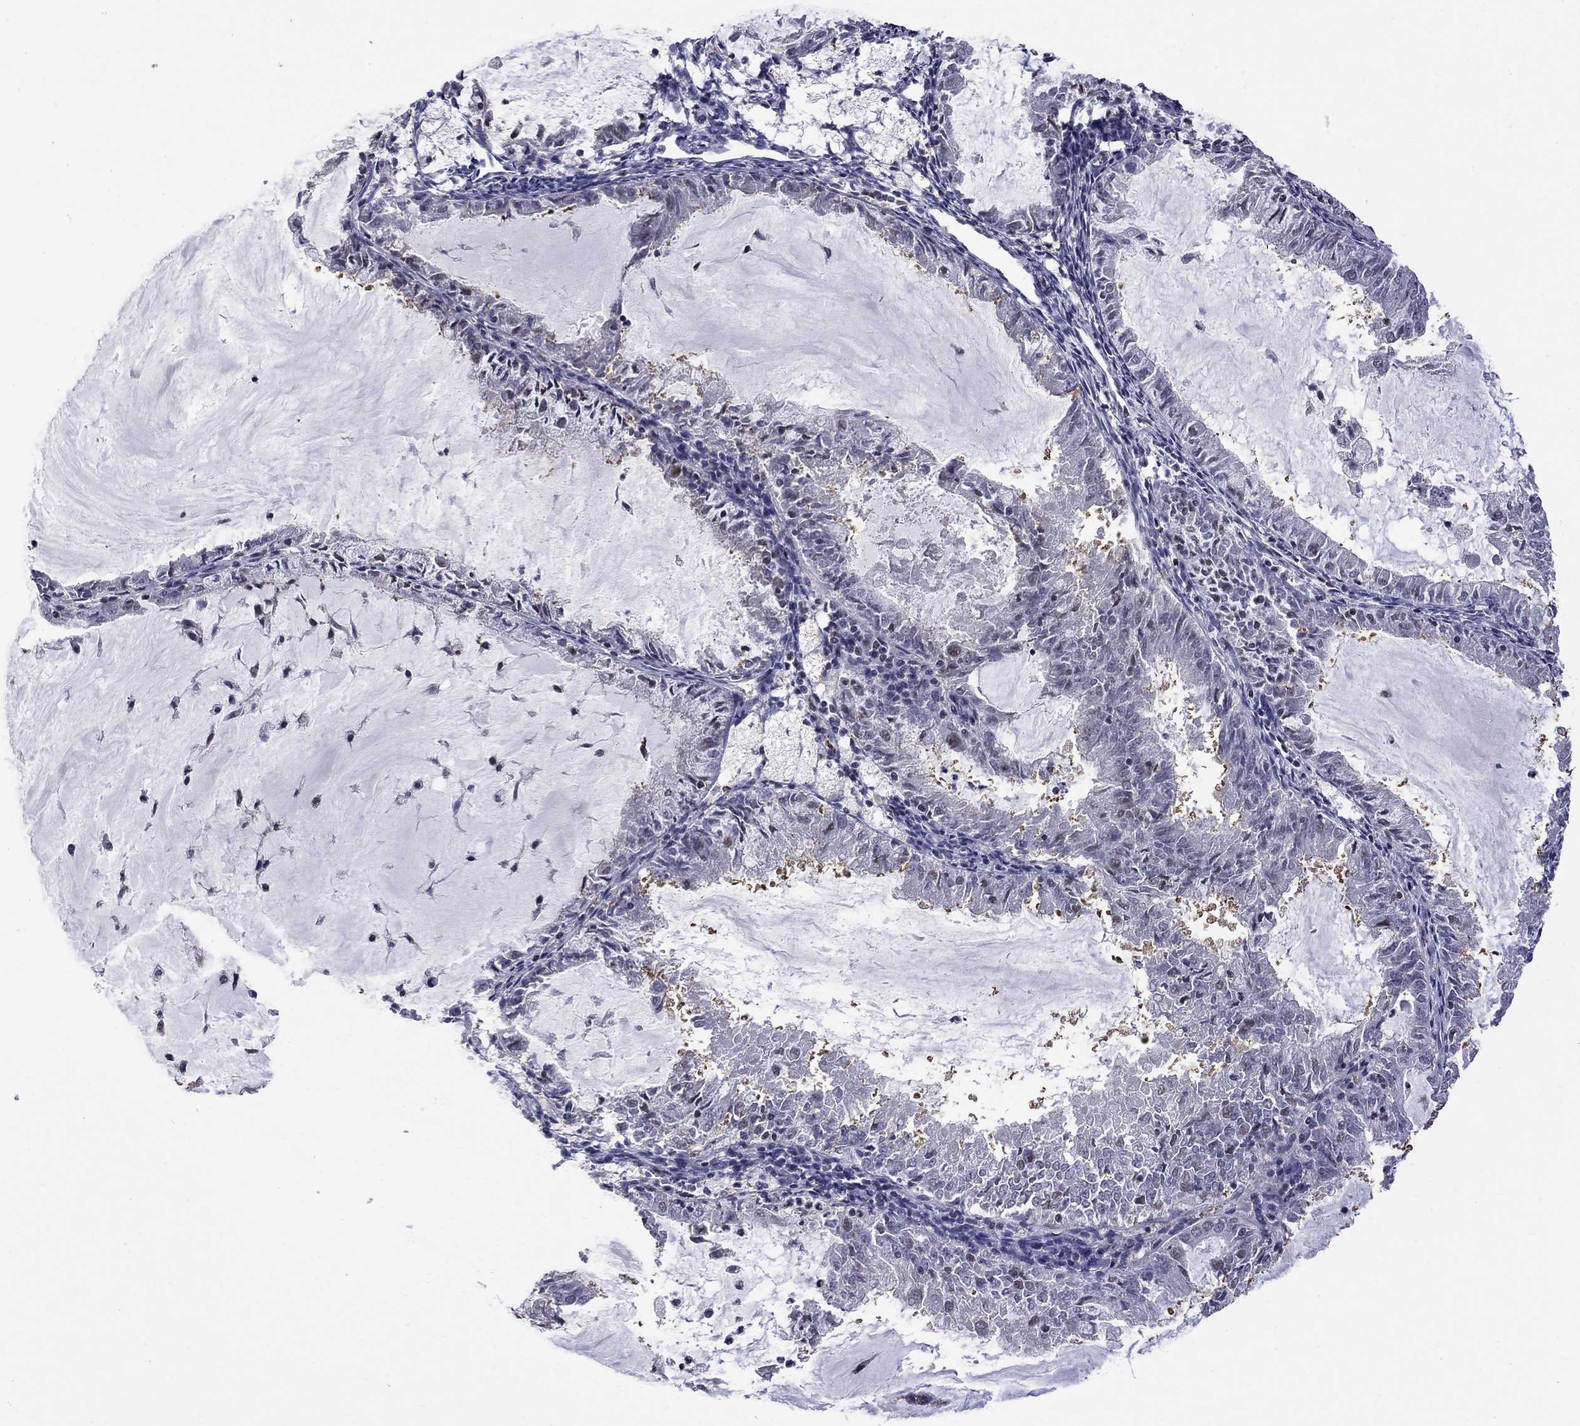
{"staining": {"intensity": "negative", "quantity": "none", "location": "none"}, "tissue": "endometrial cancer", "cell_type": "Tumor cells", "image_type": "cancer", "snomed": [{"axis": "morphology", "description": "Adenocarcinoma, NOS"}, {"axis": "topography", "description": "Endometrium"}], "caption": "Image shows no protein staining in tumor cells of endometrial cancer tissue.", "gene": "RFWD3", "patient": {"sex": "female", "age": 57}}